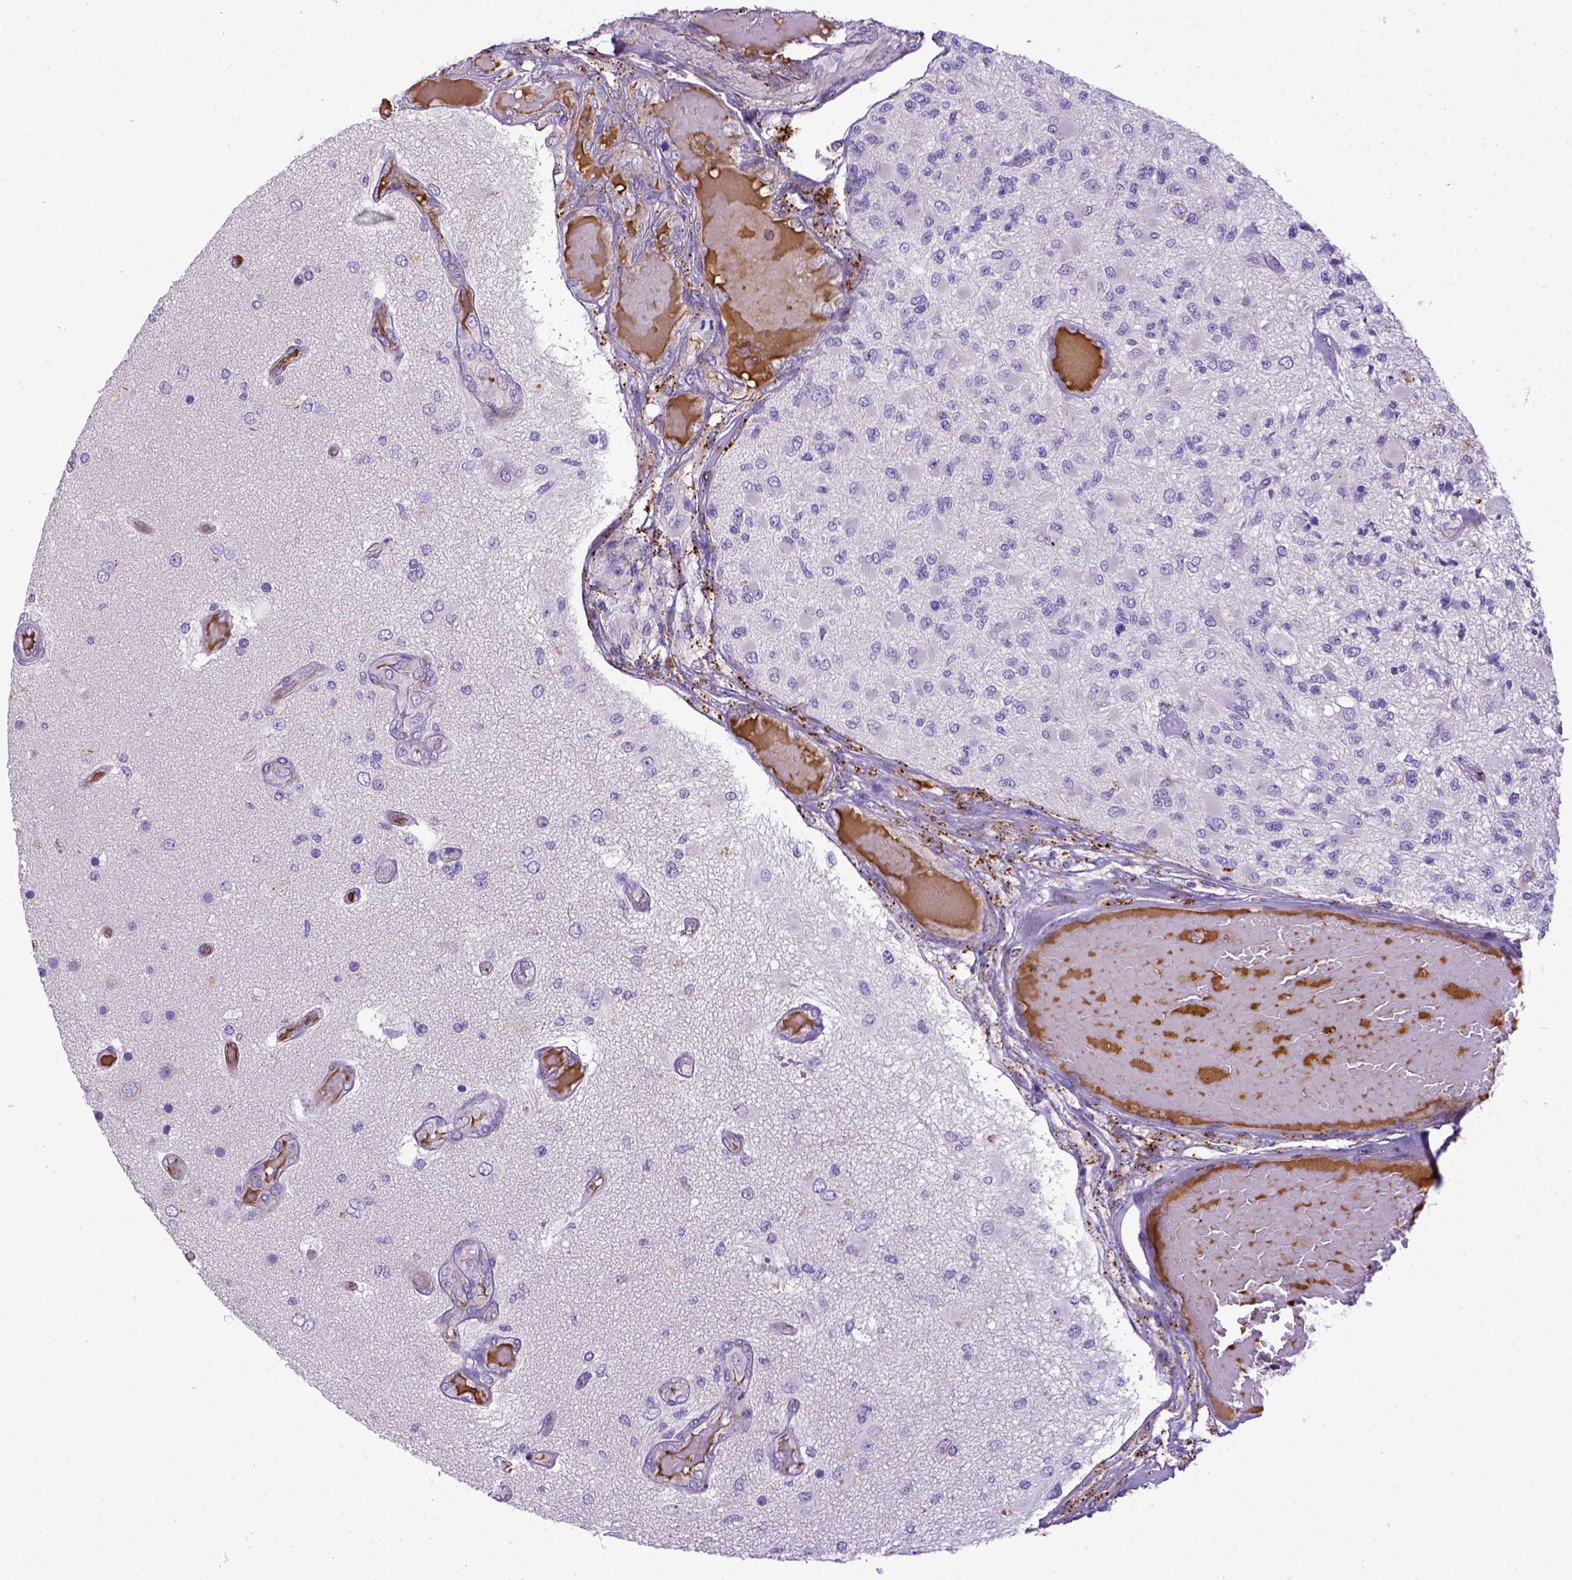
{"staining": {"intensity": "negative", "quantity": "none", "location": "none"}, "tissue": "glioma", "cell_type": "Tumor cells", "image_type": "cancer", "snomed": [{"axis": "morphology", "description": "Glioma, malignant, High grade"}, {"axis": "topography", "description": "Brain"}], "caption": "DAB immunohistochemical staining of human malignant glioma (high-grade) demonstrates no significant expression in tumor cells.", "gene": "CFAP300", "patient": {"sex": "female", "age": 63}}